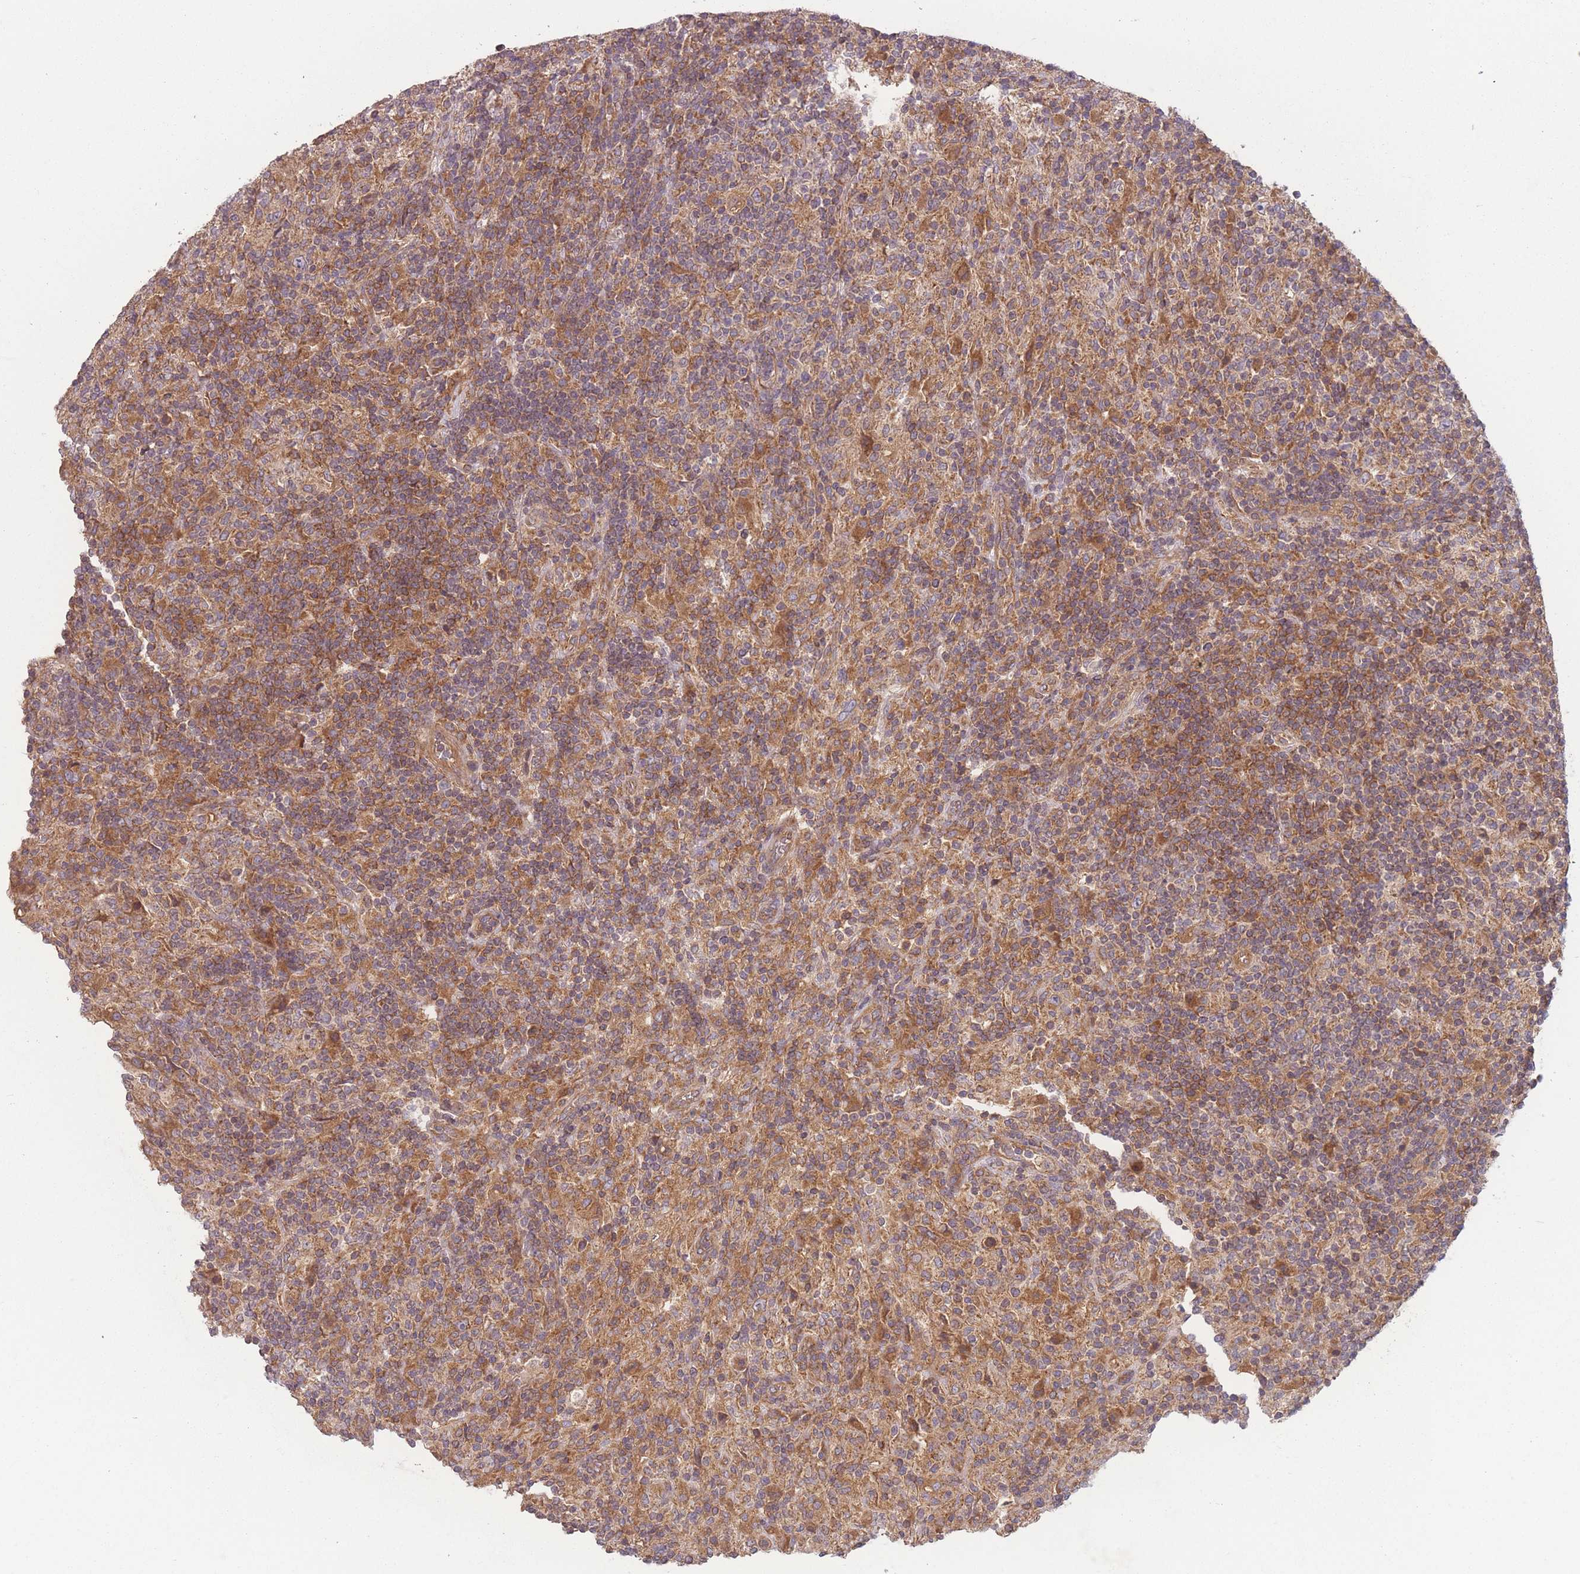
{"staining": {"intensity": "moderate", "quantity": ">75%", "location": "cytoplasmic/membranous"}, "tissue": "lymphoma", "cell_type": "Tumor cells", "image_type": "cancer", "snomed": [{"axis": "morphology", "description": "Hodgkin's disease, NOS"}, {"axis": "topography", "description": "Lymph node"}], "caption": "Moderate cytoplasmic/membranous protein staining is present in approximately >75% of tumor cells in lymphoma.", "gene": "WASHC2A", "patient": {"sex": "male", "age": 70}}